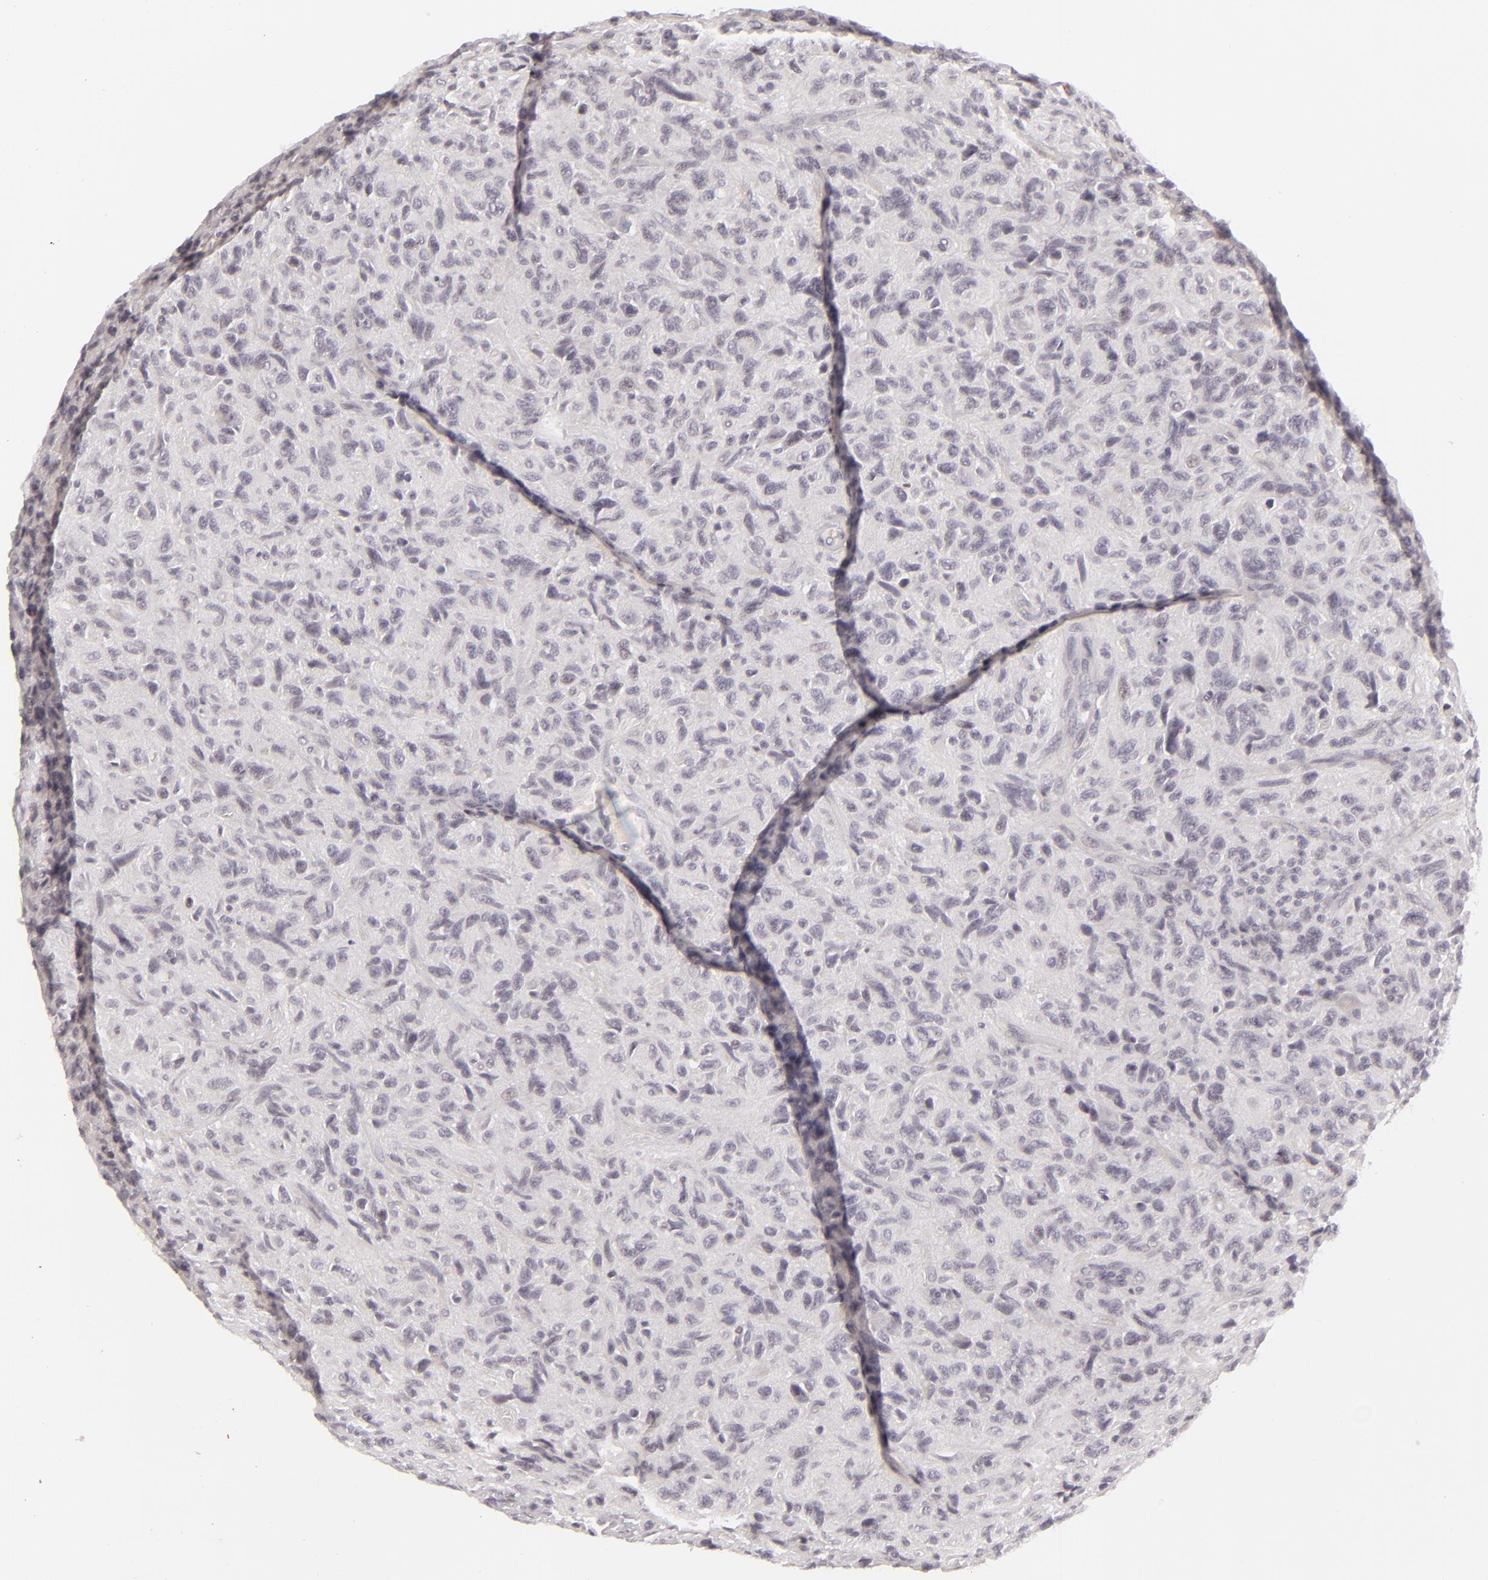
{"staining": {"intensity": "negative", "quantity": "none", "location": "none"}, "tissue": "glioma", "cell_type": "Tumor cells", "image_type": "cancer", "snomed": [{"axis": "morphology", "description": "Glioma, malignant, High grade"}, {"axis": "topography", "description": "Brain"}], "caption": "Immunohistochemistry of glioma reveals no positivity in tumor cells.", "gene": "SIX1", "patient": {"sex": "female", "age": 60}}